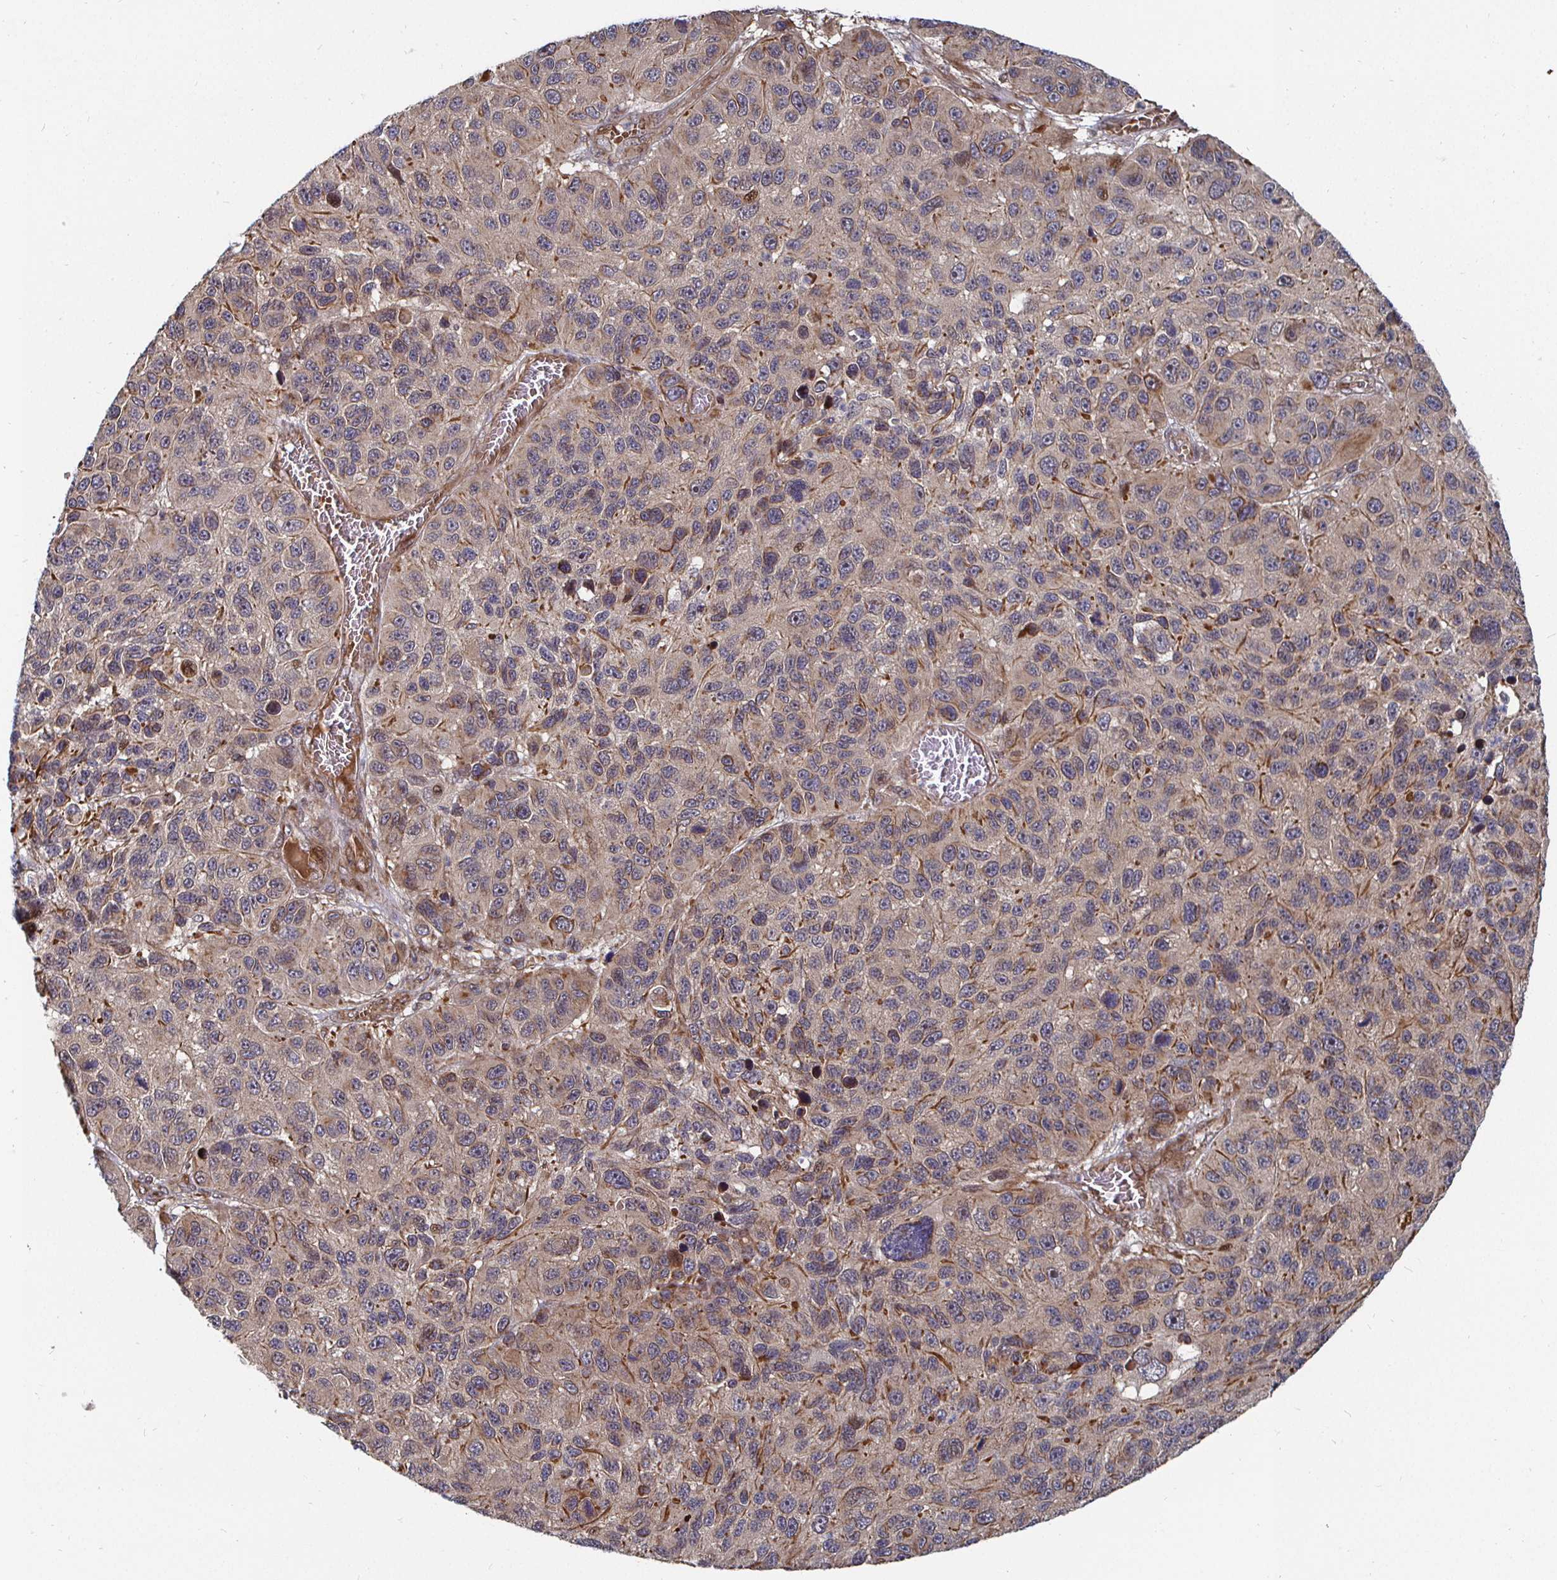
{"staining": {"intensity": "negative", "quantity": "none", "location": "none"}, "tissue": "melanoma", "cell_type": "Tumor cells", "image_type": "cancer", "snomed": [{"axis": "morphology", "description": "Malignant melanoma, NOS"}, {"axis": "topography", "description": "Skin"}], "caption": "Tumor cells are negative for protein expression in human melanoma.", "gene": "TBKBP1", "patient": {"sex": "male", "age": 53}}